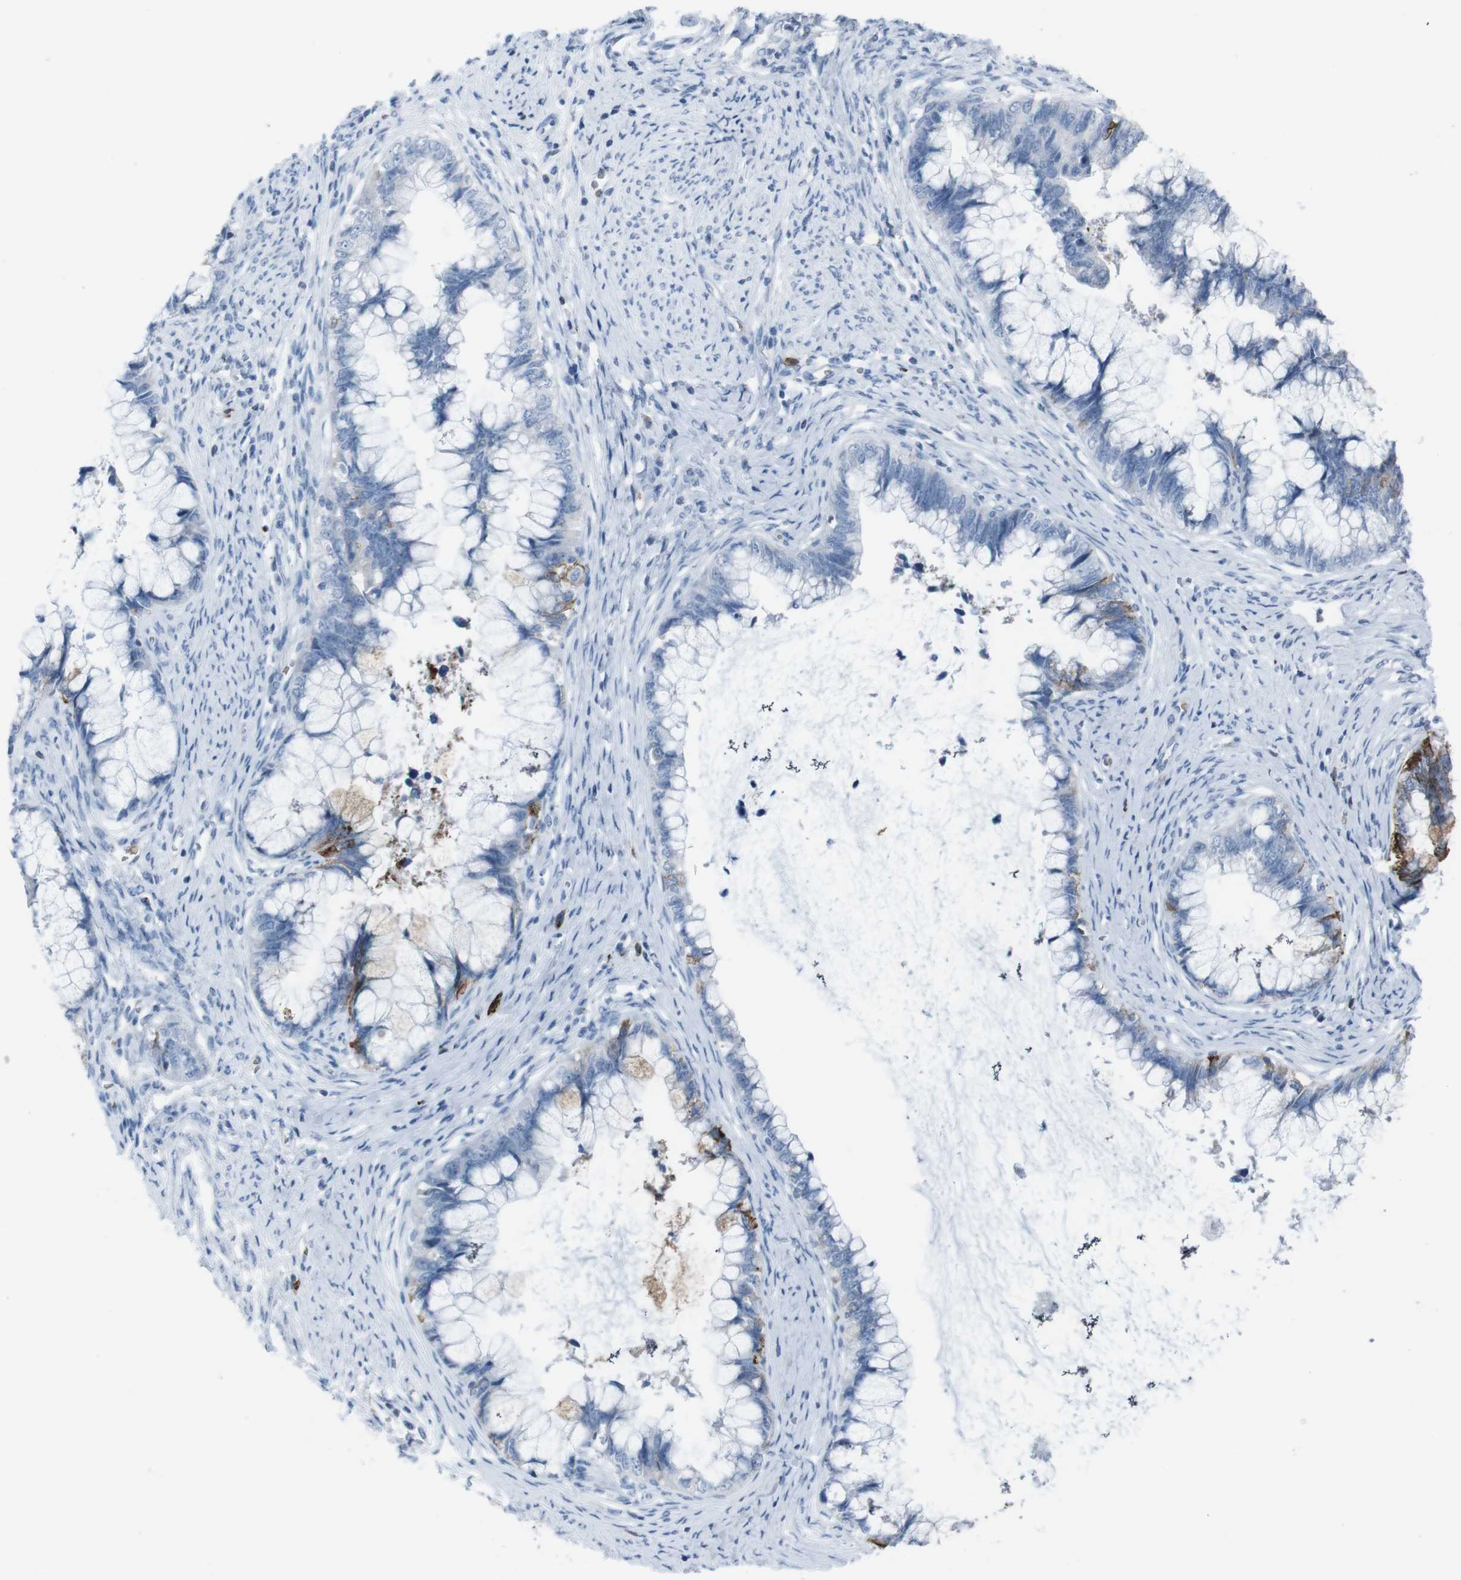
{"staining": {"intensity": "negative", "quantity": "none", "location": "none"}, "tissue": "cervical cancer", "cell_type": "Tumor cells", "image_type": "cancer", "snomed": [{"axis": "morphology", "description": "Adenocarcinoma, NOS"}, {"axis": "topography", "description": "Cervix"}], "caption": "Cervical adenocarcinoma stained for a protein using IHC demonstrates no expression tumor cells.", "gene": "ST6GAL1", "patient": {"sex": "female", "age": 44}}